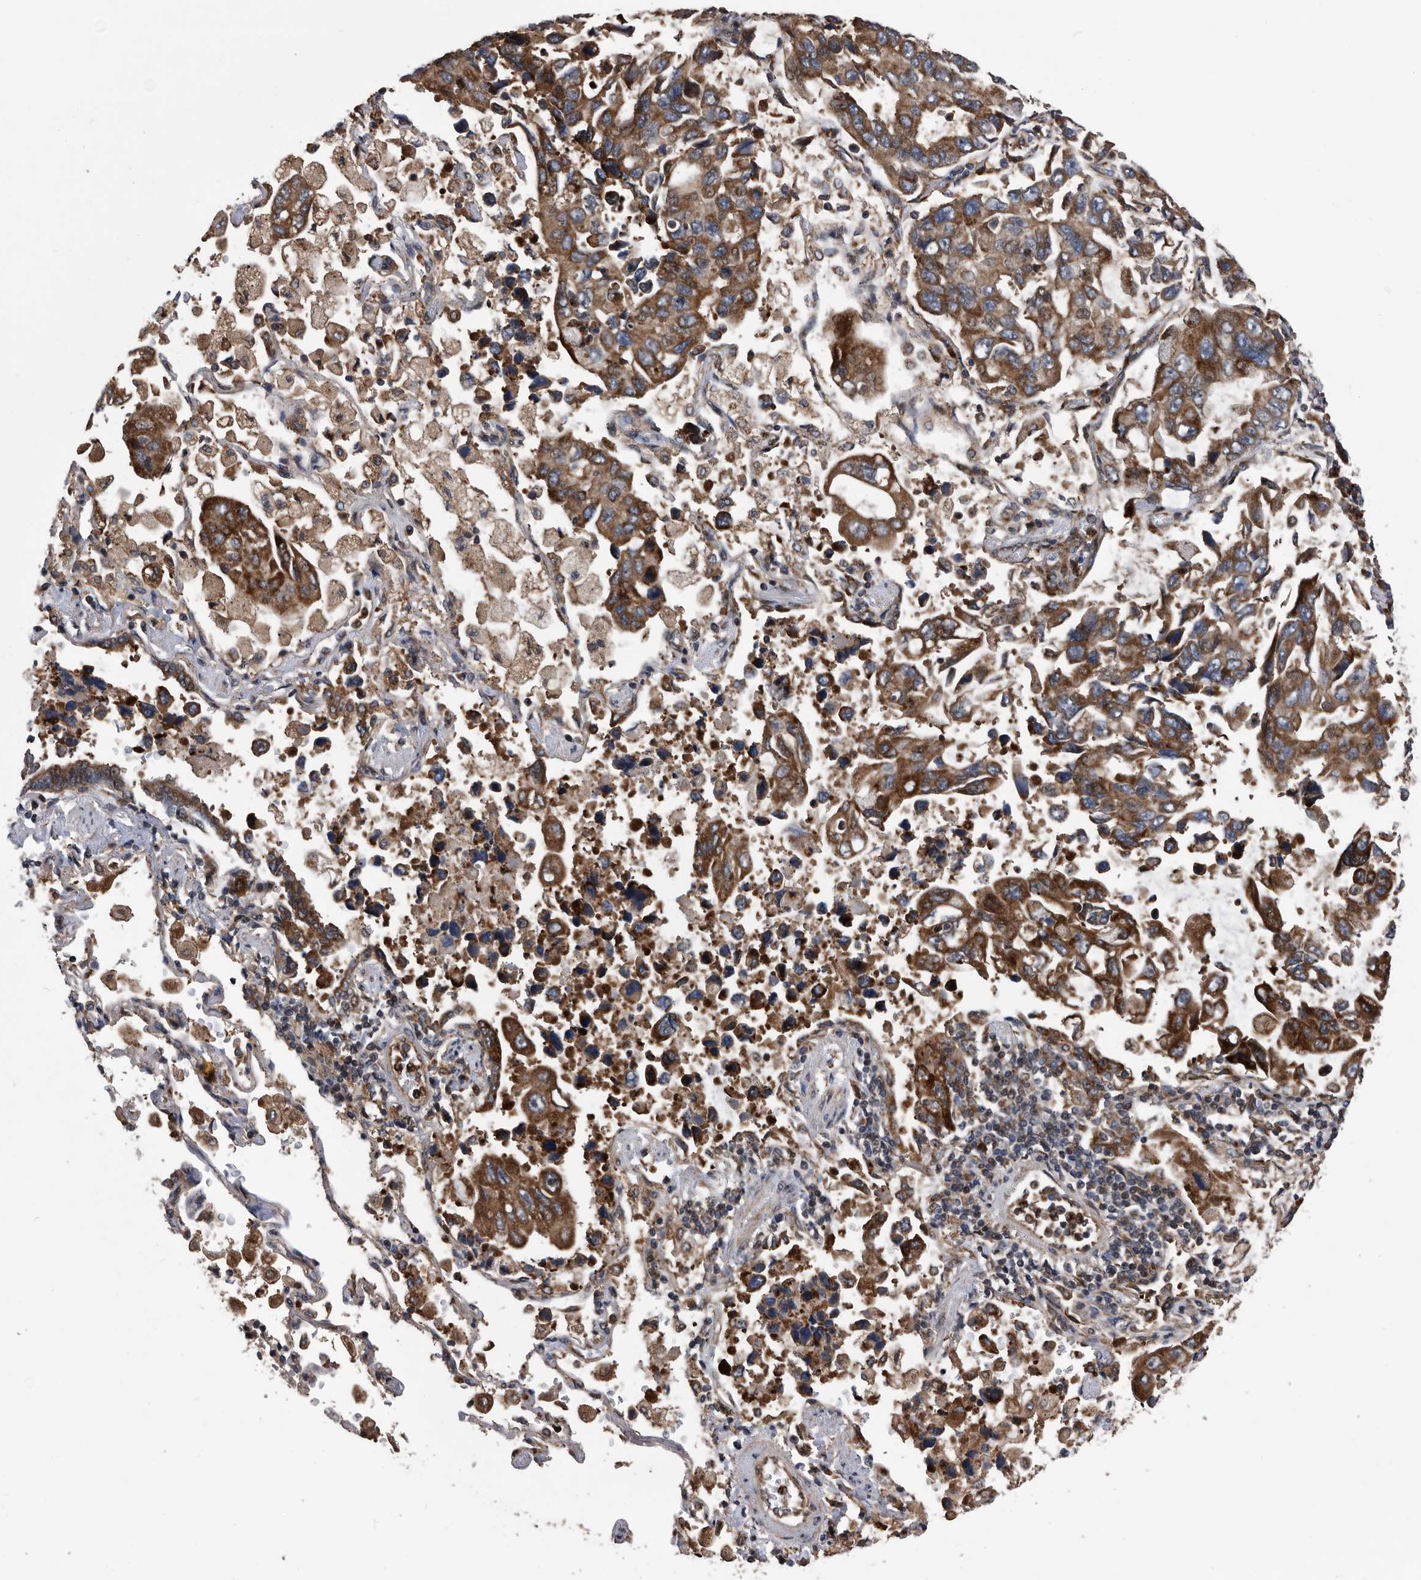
{"staining": {"intensity": "strong", "quantity": ">75%", "location": "cytoplasmic/membranous"}, "tissue": "lung cancer", "cell_type": "Tumor cells", "image_type": "cancer", "snomed": [{"axis": "morphology", "description": "Adenocarcinoma, NOS"}, {"axis": "topography", "description": "Lung"}], "caption": "Protein expression analysis of lung adenocarcinoma displays strong cytoplasmic/membranous staining in about >75% of tumor cells.", "gene": "SERINC2", "patient": {"sex": "male", "age": 64}}